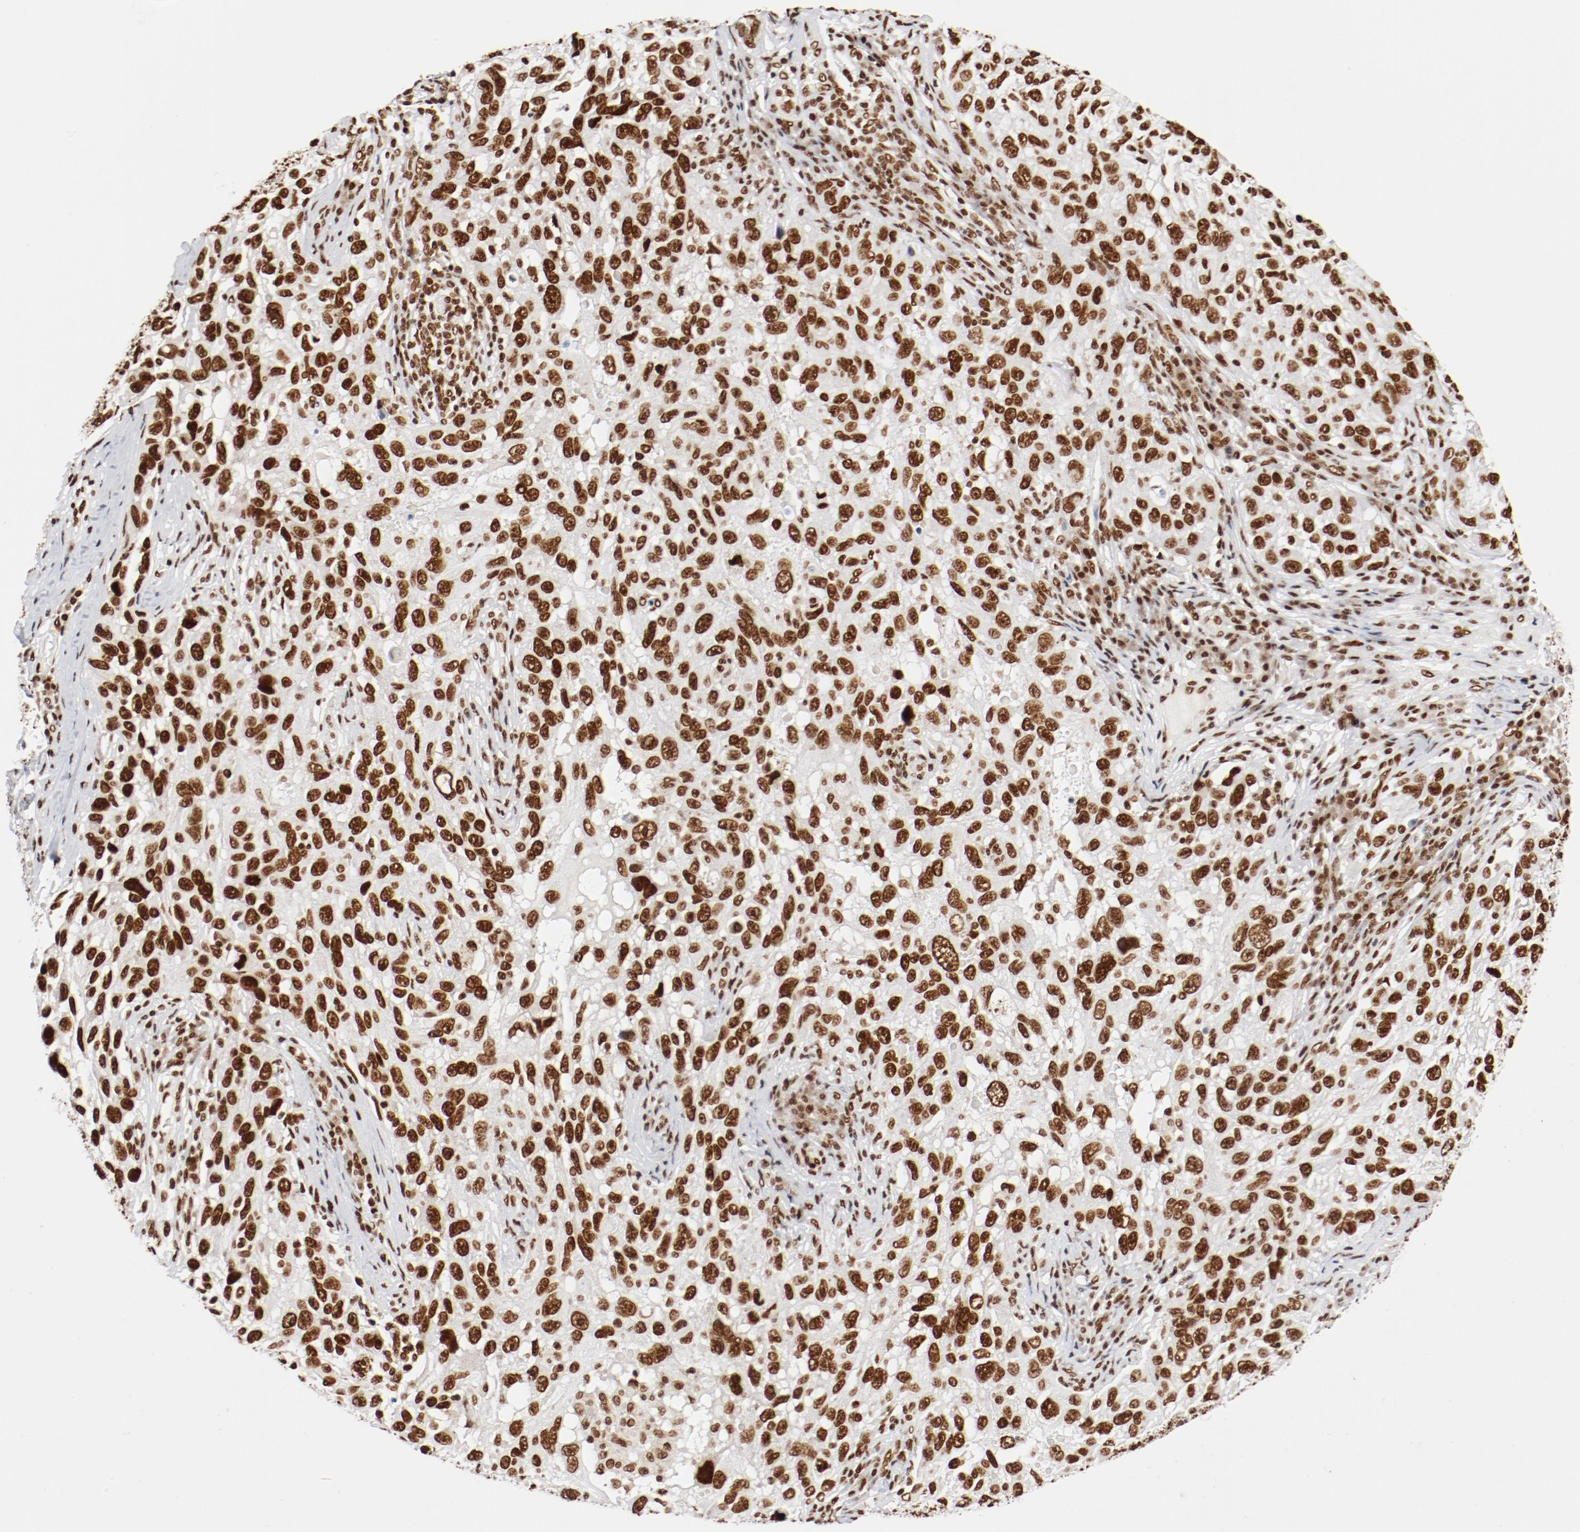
{"staining": {"intensity": "strong", "quantity": ">75%", "location": "nuclear"}, "tissue": "melanoma", "cell_type": "Tumor cells", "image_type": "cancer", "snomed": [{"axis": "morphology", "description": "Malignant melanoma, NOS"}, {"axis": "topography", "description": "Skin"}], "caption": "Protein staining exhibits strong nuclear positivity in approximately >75% of tumor cells in malignant melanoma. (brown staining indicates protein expression, while blue staining denotes nuclei).", "gene": "CTBP1", "patient": {"sex": "male", "age": 53}}